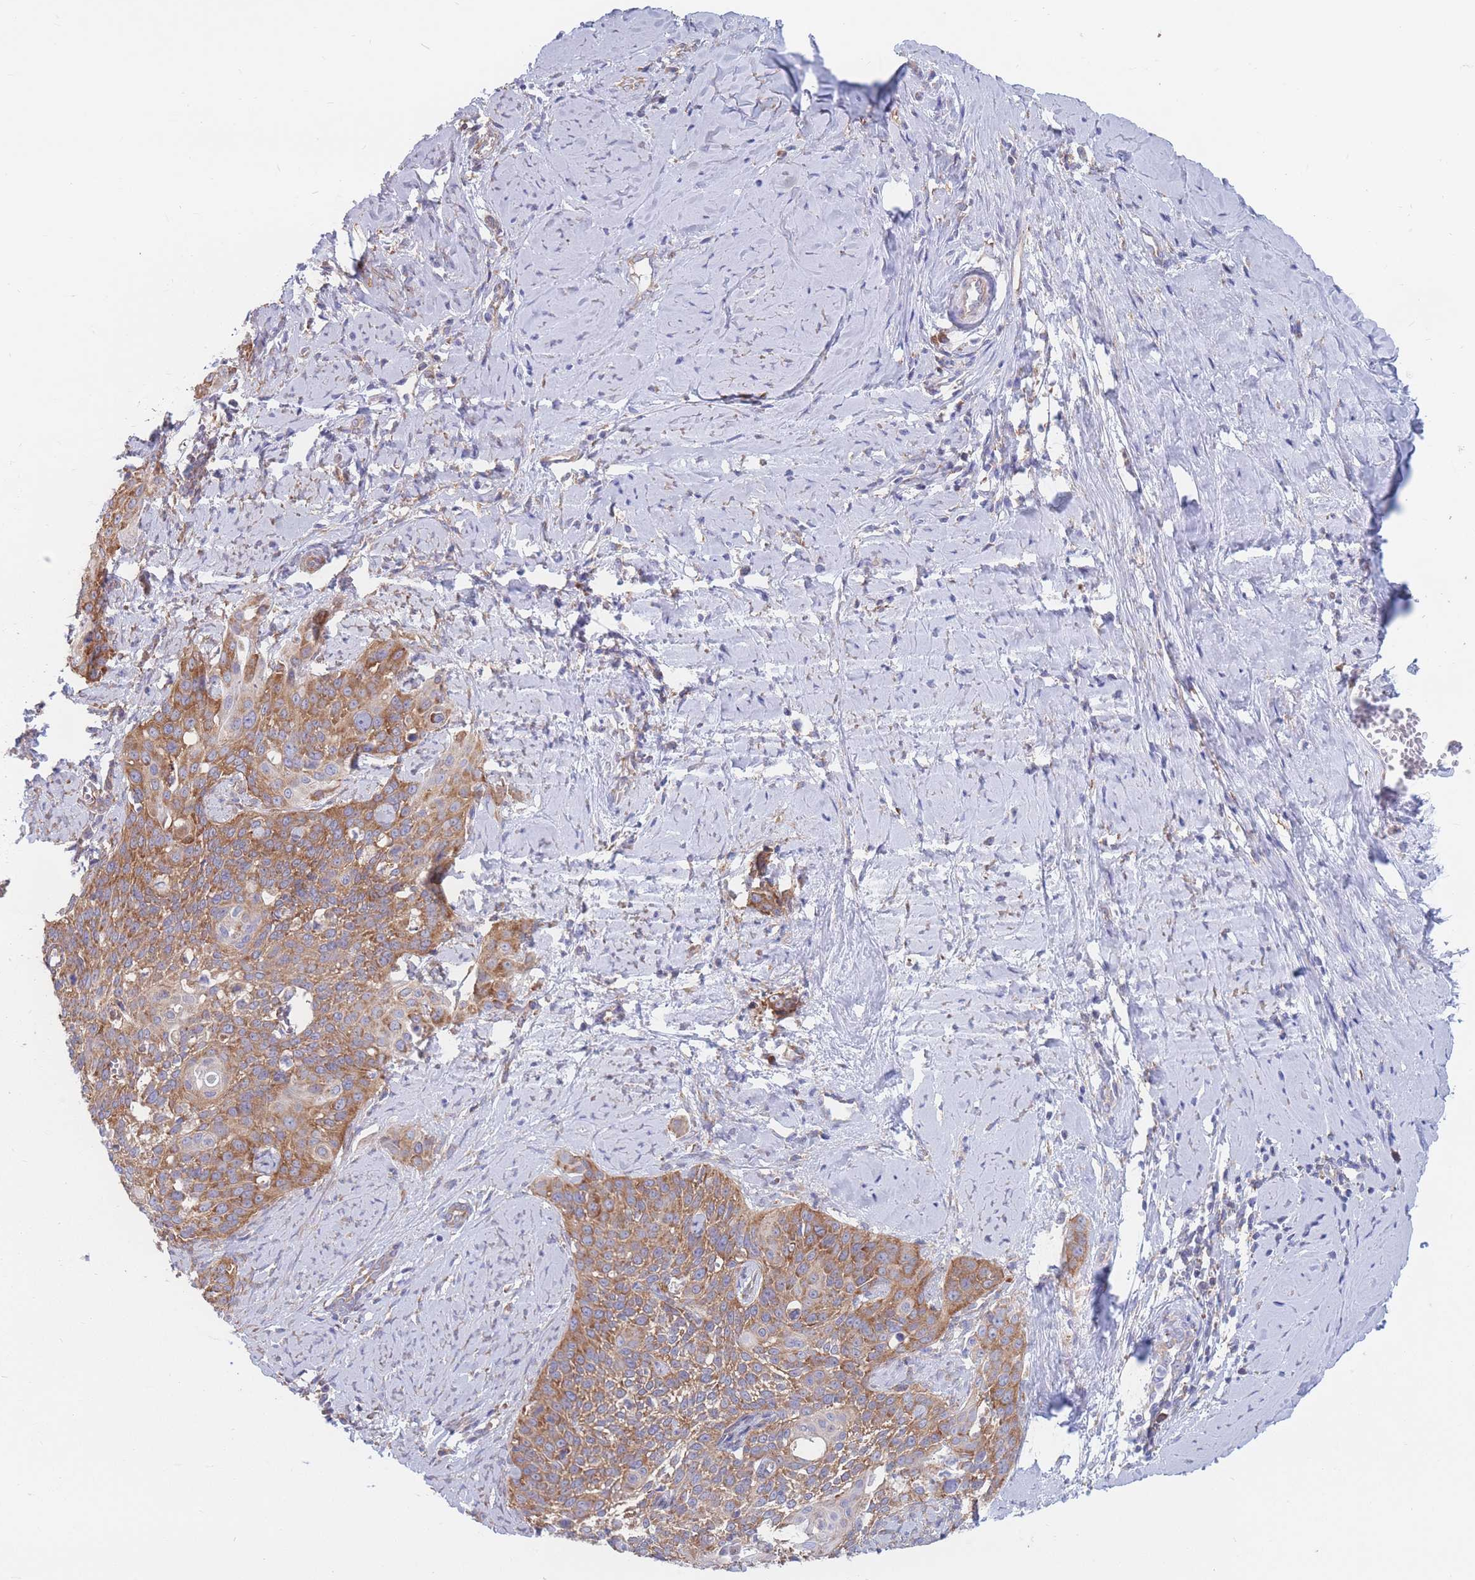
{"staining": {"intensity": "moderate", "quantity": ">75%", "location": "cytoplasmic/membranous"}, "tissue": "cervical cancer", "cell_type": "Tumor cells", "image_type": "cancer", "snomed": [{"axis": "morphology", "description": "Squamous cell carcinoma, NOS"}, {"axis": "topography", "description": "Cervix"}], "caption": "About >75% of tumor cells in human cervical cancer (squamous cell carcinoma) show moderate cytoplasmic/membranous protein staining as visualized by brown immunohistochemical staining.", "gene": "RPL8", "patient": {"sex": "female", "age": 44}}